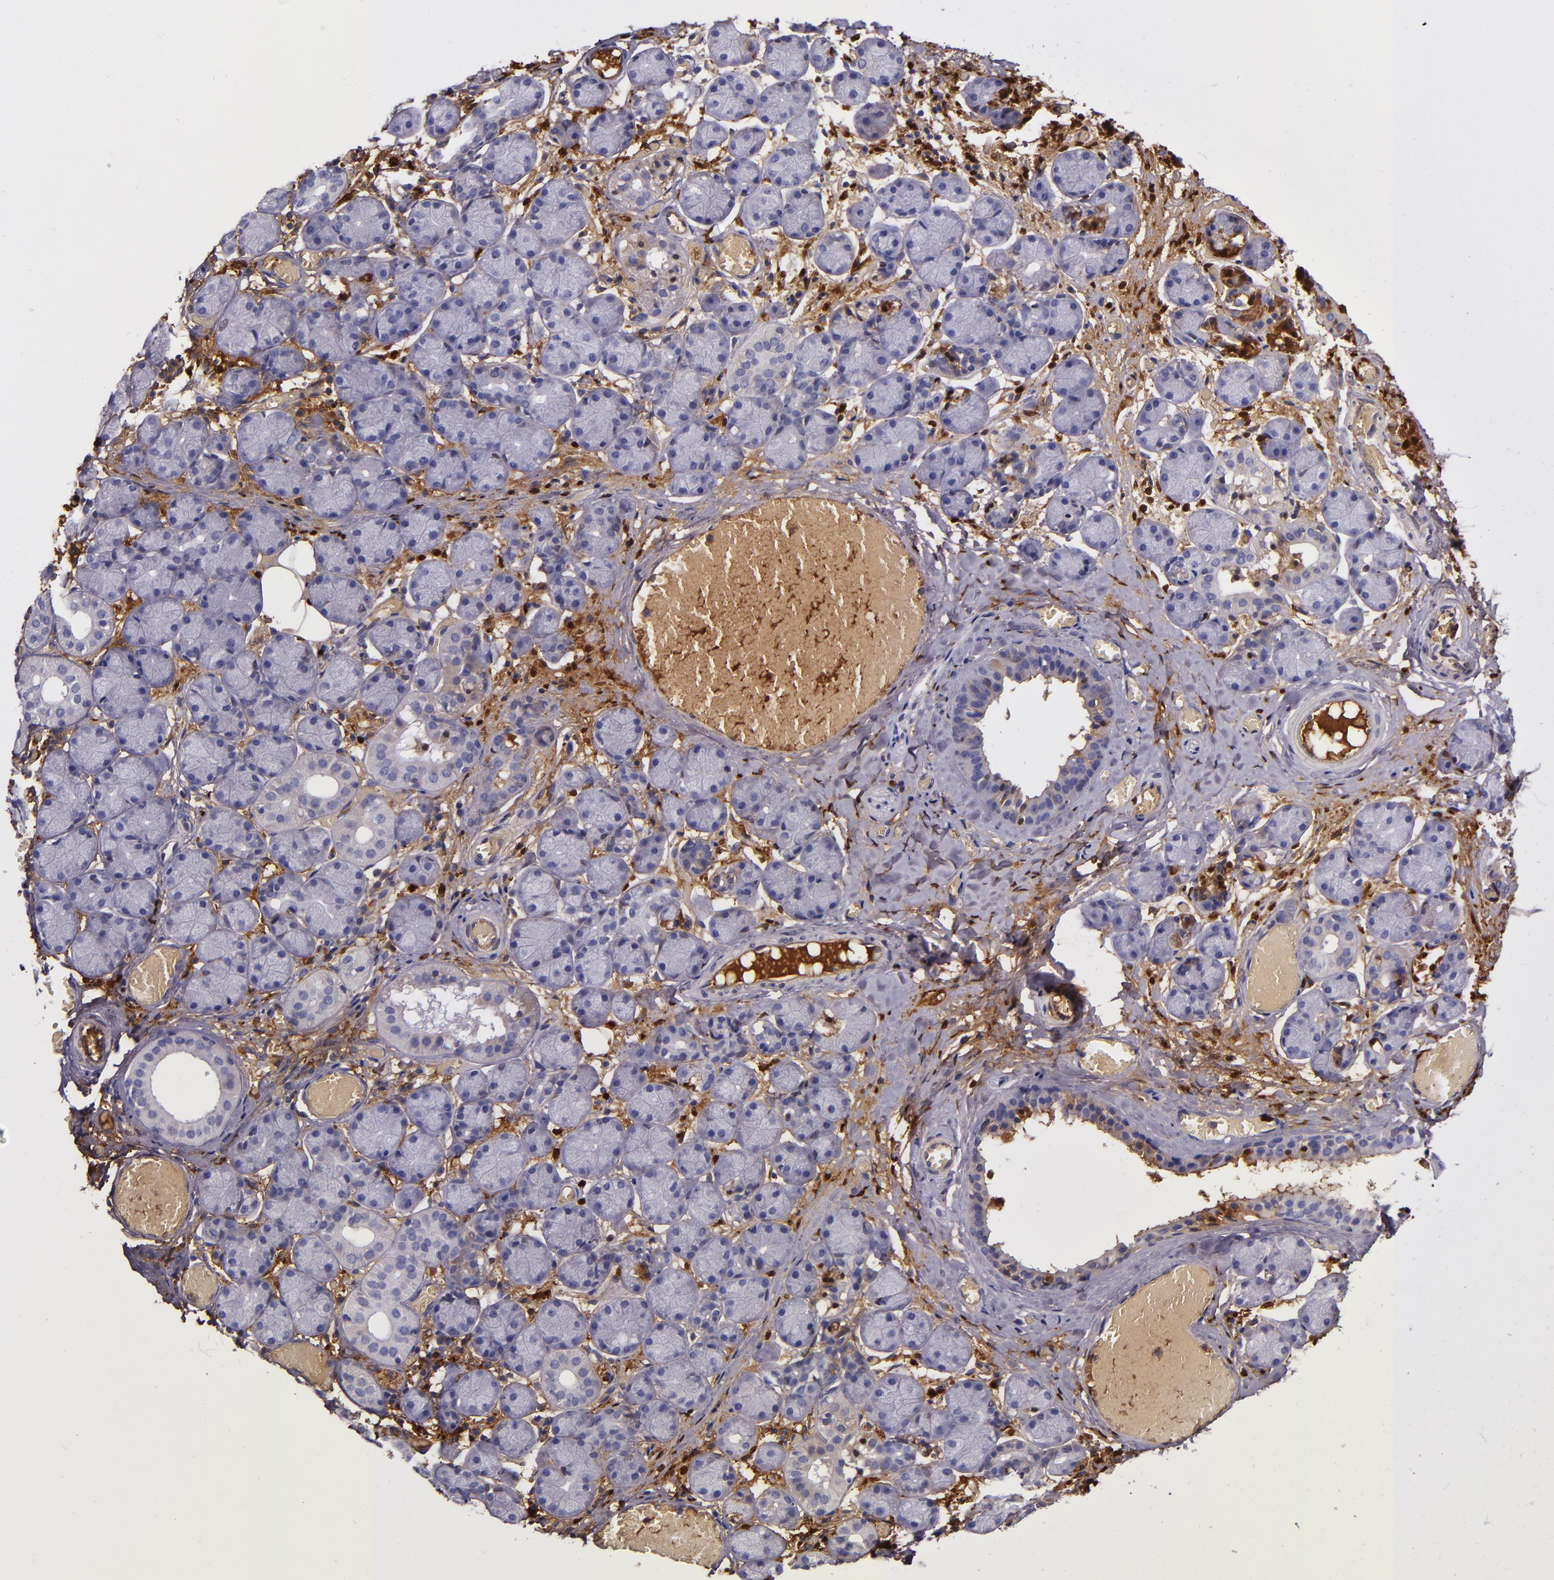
{"staining": {"intensity": "negative", "quantity": "none", "location": "none"}, "tissue": "salivary gland", "cell_type": "Glandular cells", "image_type": "normal", "snomed": [{"axis": "morphology", "description": "Normal tissue, NOS"}, {"axis": "topography", "description": "Salivary gland"}], "caption": "DAB (3,3'-diaminobenzidine) immunohistochemical staining of benign human salivary gland reveals no significant staining in glandular cells.", "gene": "CLEC3B", "patient": {"sex": "female", "age": 24}}